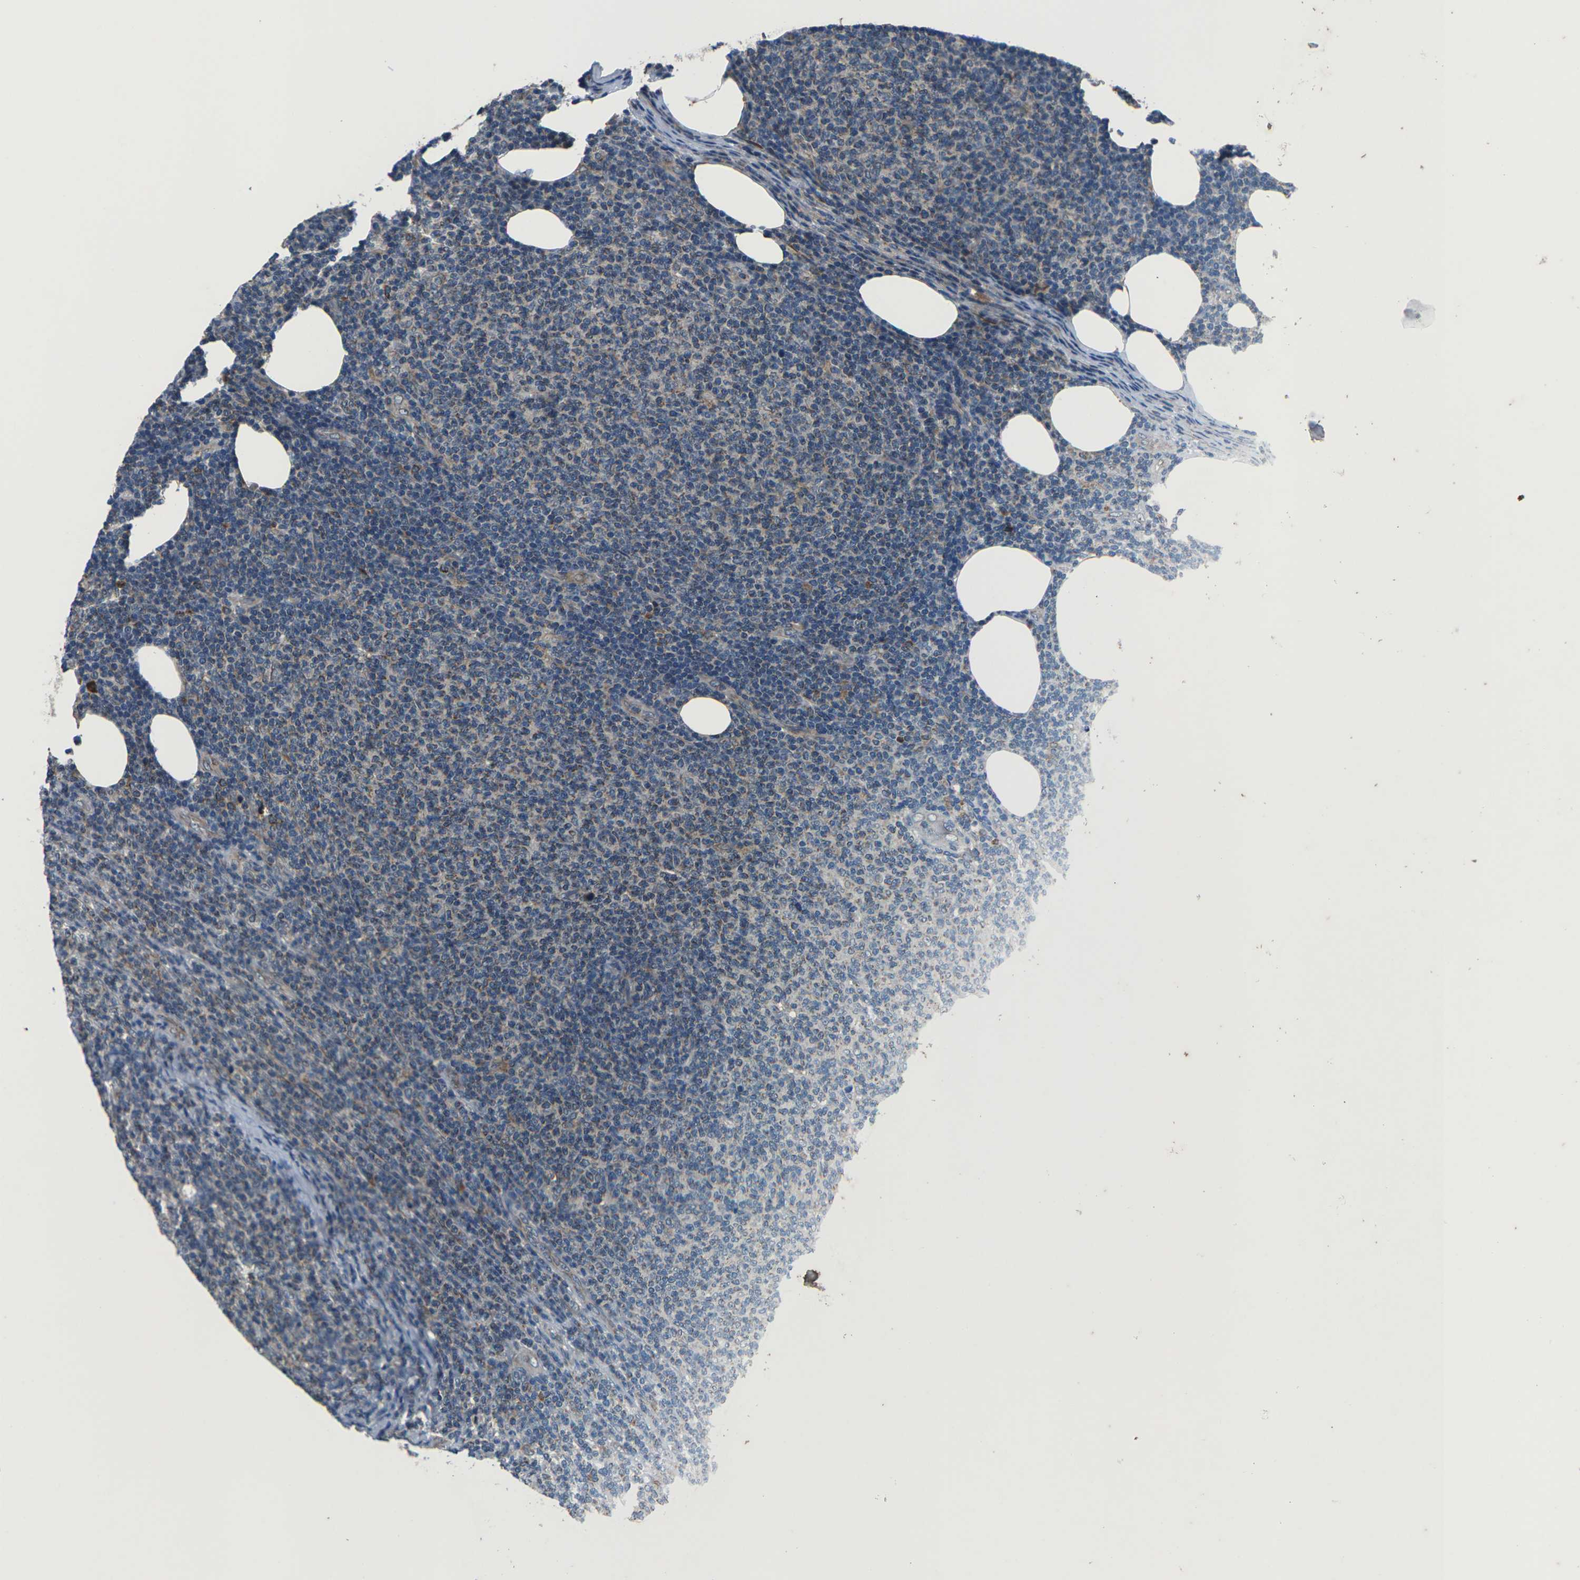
{"staining": {"intensity": "weak", "quantity": ">75%", "location": "cytoplasmic/membranous"}, "tissue": "lymphoma", "cell_type": "Tumor cells", "image_type": "cancer", "snomed": [{"axis": "morphology", "description": "Malignant lymphoma, non-Hodgkin's type, Low grade"}, {"axis": "topography", "description": "Lymph node"}], "caption": "This is a micrograph of immunohistochemistry staining of lymphoma, which shows weak expression in the cytoplasmic/membranous of tumor cells.", "gene": "GABRP", "patient": {"sex": "male", "age": 66}}